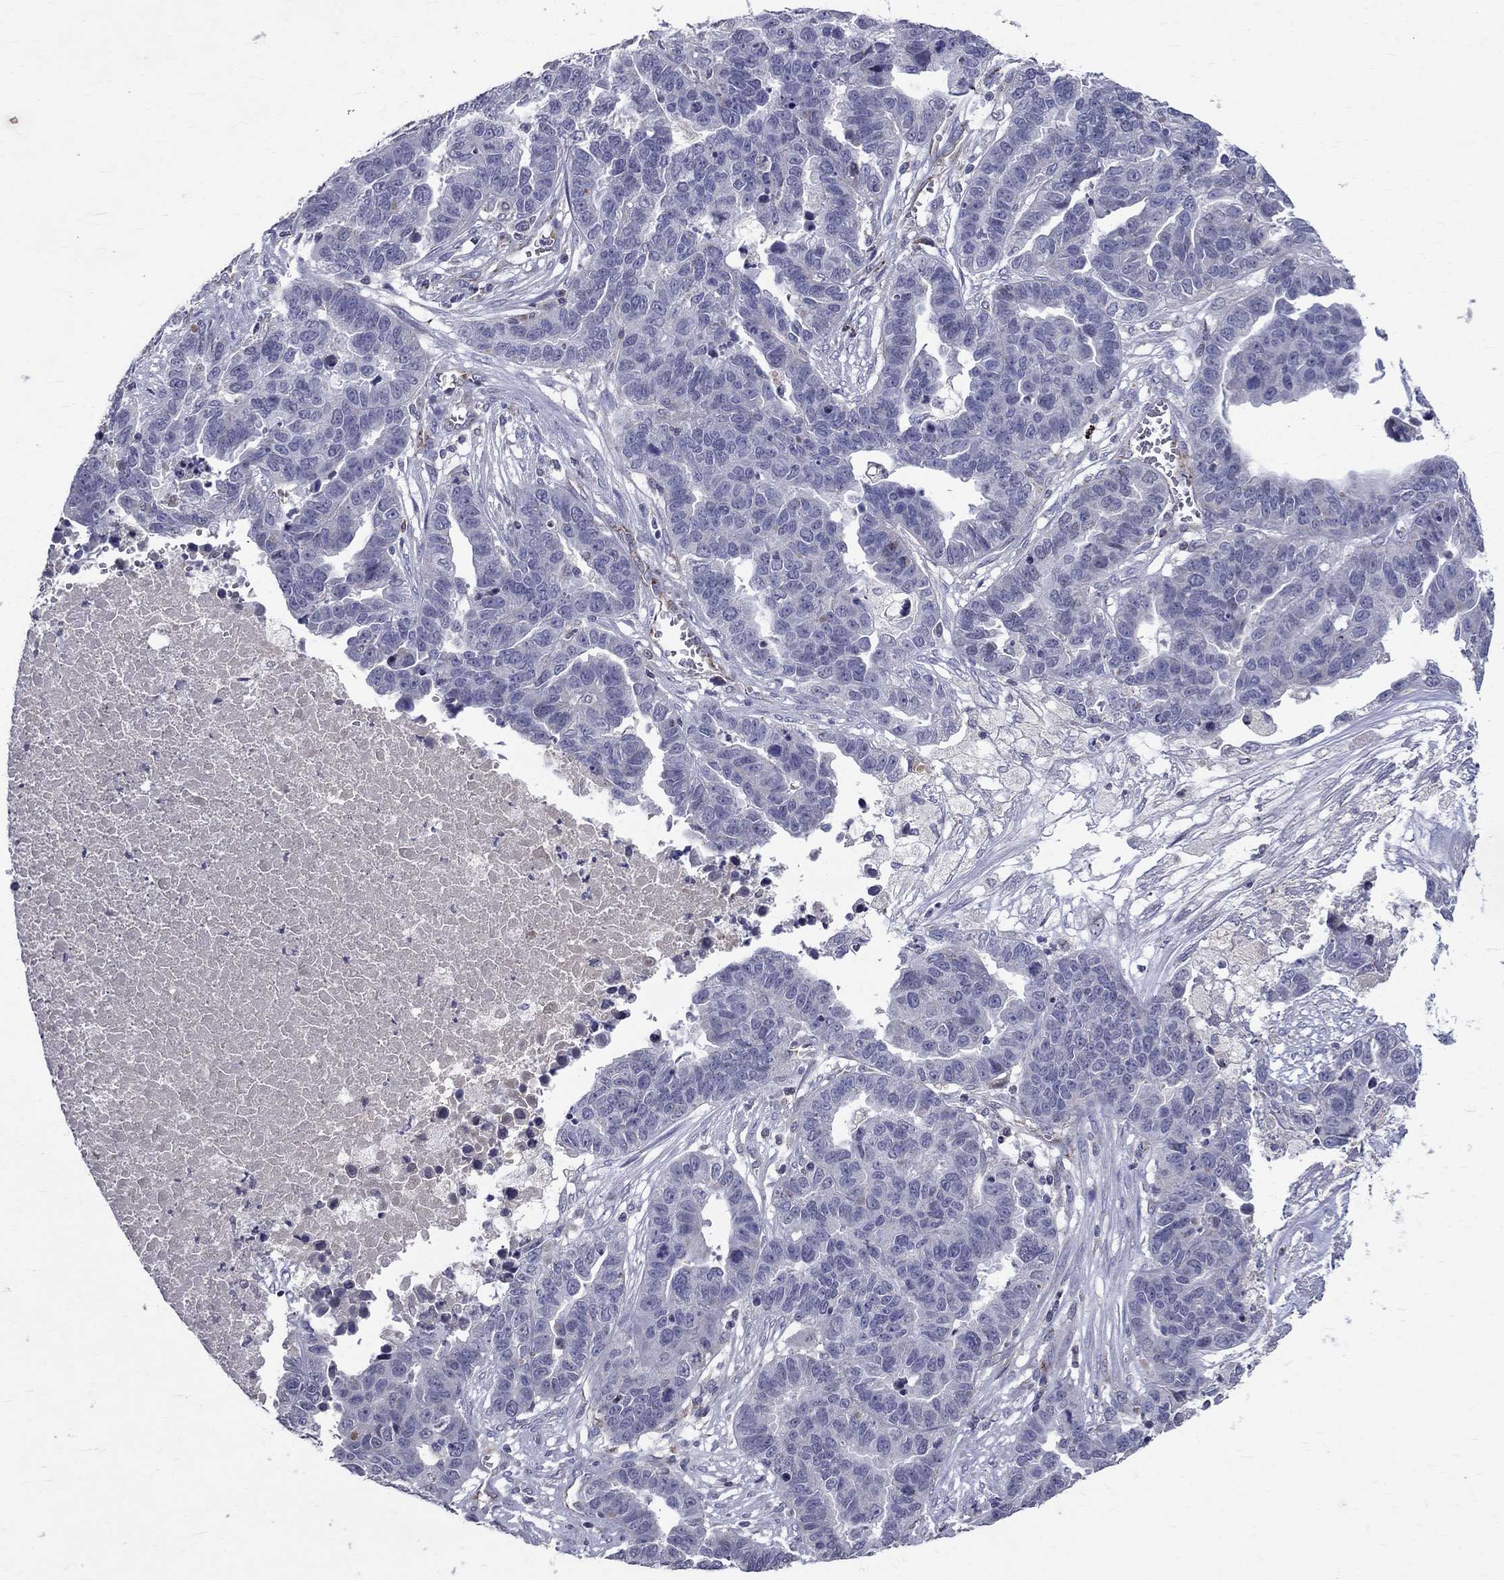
{"staining": {"intensity": "negative", "quantity": "none", "location": "none"}, "tissue": "ovarian cancer", "cell_type": "Tumor cells", "image_type": "cancer", "snomed": [{"axis": "morphology", "description": "Cystadenocarcinoma, serous, NOS"}, {"axis": "topography", "description": "Ovary"}], "caption": "Photomicrograph shows no protein expression in tumor cells of serous cystadenocarcinoma (ovarian) tissue. The staining is performed using DAB brown chromogen with nuclei counter-stained in using hematoxylin.", "gene": "SLC4A10", "patient": {"sex": "female", "age": 87}}